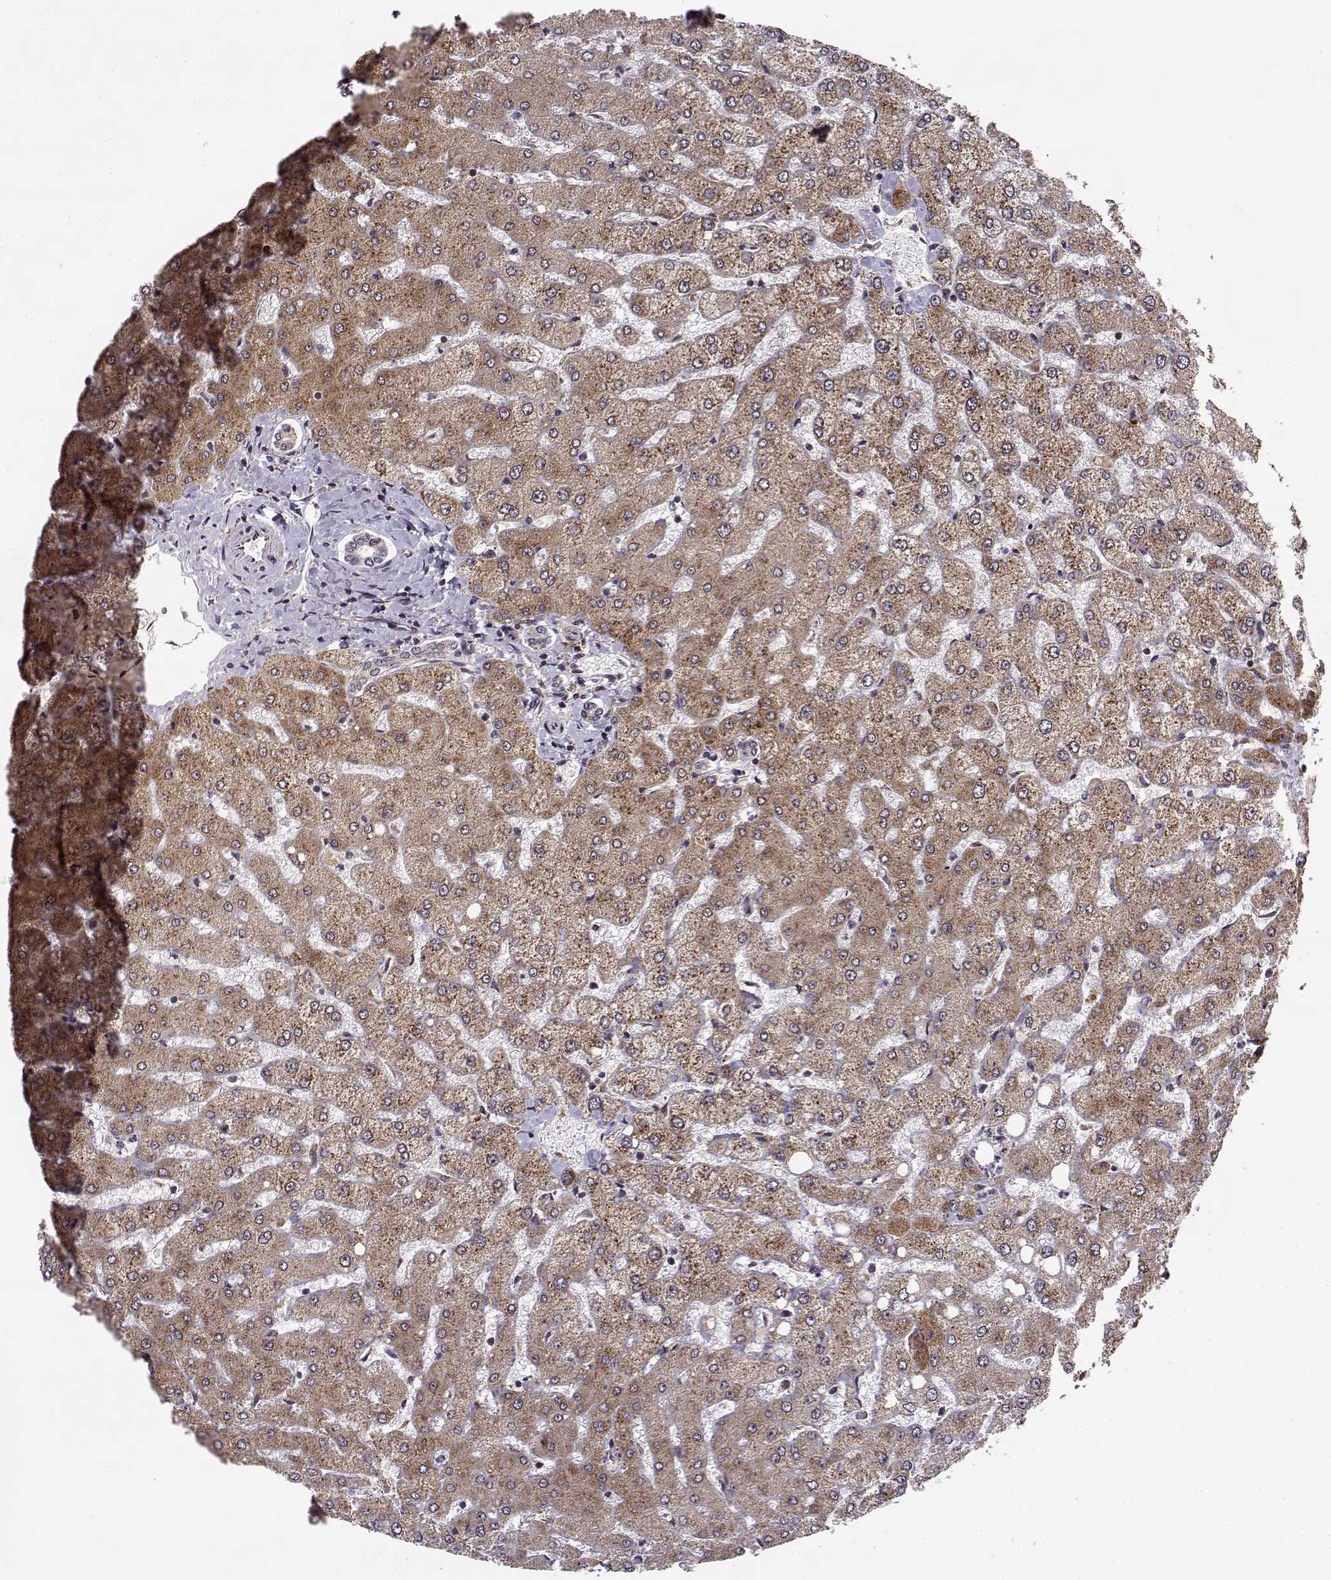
{"staining": {"intensity": "negative", "quantity": "none", "location": "none"}, "tissue": "liver", "cell_type": "Cholangiocytes", "image_type": "normal", "snomed": [{"axis": "morphology", "description": "Normal tissue, NOS"}, {"axis": "topography", "description": "Liver"}], "caption": "Immunohistochemical staining of benign human liver displays no significant expression in cholangiocytes. (Brightfield microscopy of DAB IHC at high magnification).", "gene": "RPL31", "patient": {"sex": "female", "age": 54}}